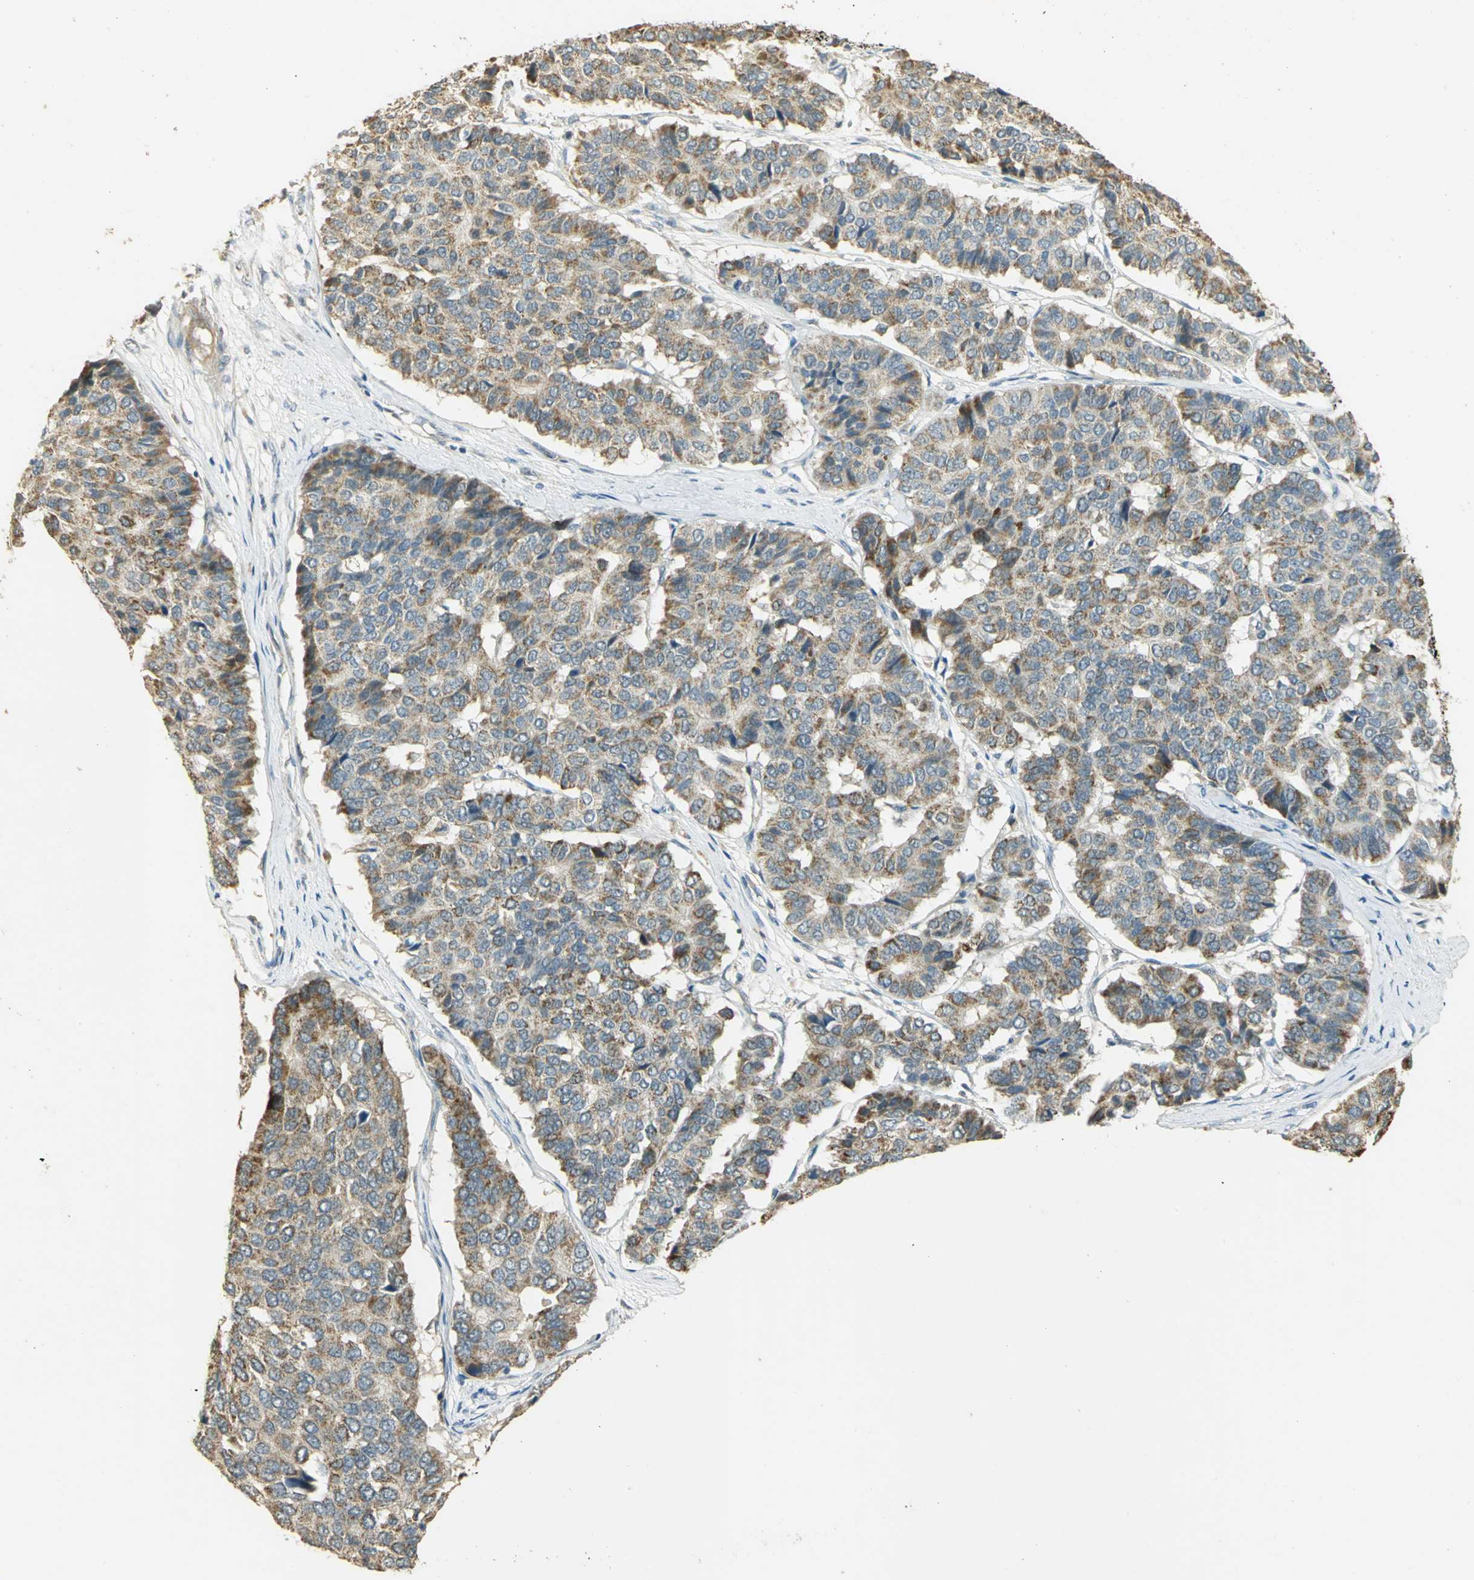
{"staining": {"intensity": "moderate", "quantity": ">75%", "location": "cytoplasmic/membranous"}, "tissue": "pancreatic cancer", "cell_type": "Tumor cells", "image_type": "cancer", "snomed": [{"axis": "morphology", "description": "Adenocarcinoma, NOS"}, {"axis": "topography", "description": "Pancreas"}], "caption": "High-power microscopy captured an immunohistochemistry histopathology image of adenocarcinoma (pancreatic), revealing moderate cytoplasmic/membranous staining in about >75% of tumor cells. (Stains: DAB (3,3'-diaminobenzidine) in brown, nuclei in blue, Microscopy: brightfield microscopy at high magnification).", "gene": "HDHD5", "patient": {"sex": "male", "age": 50}}